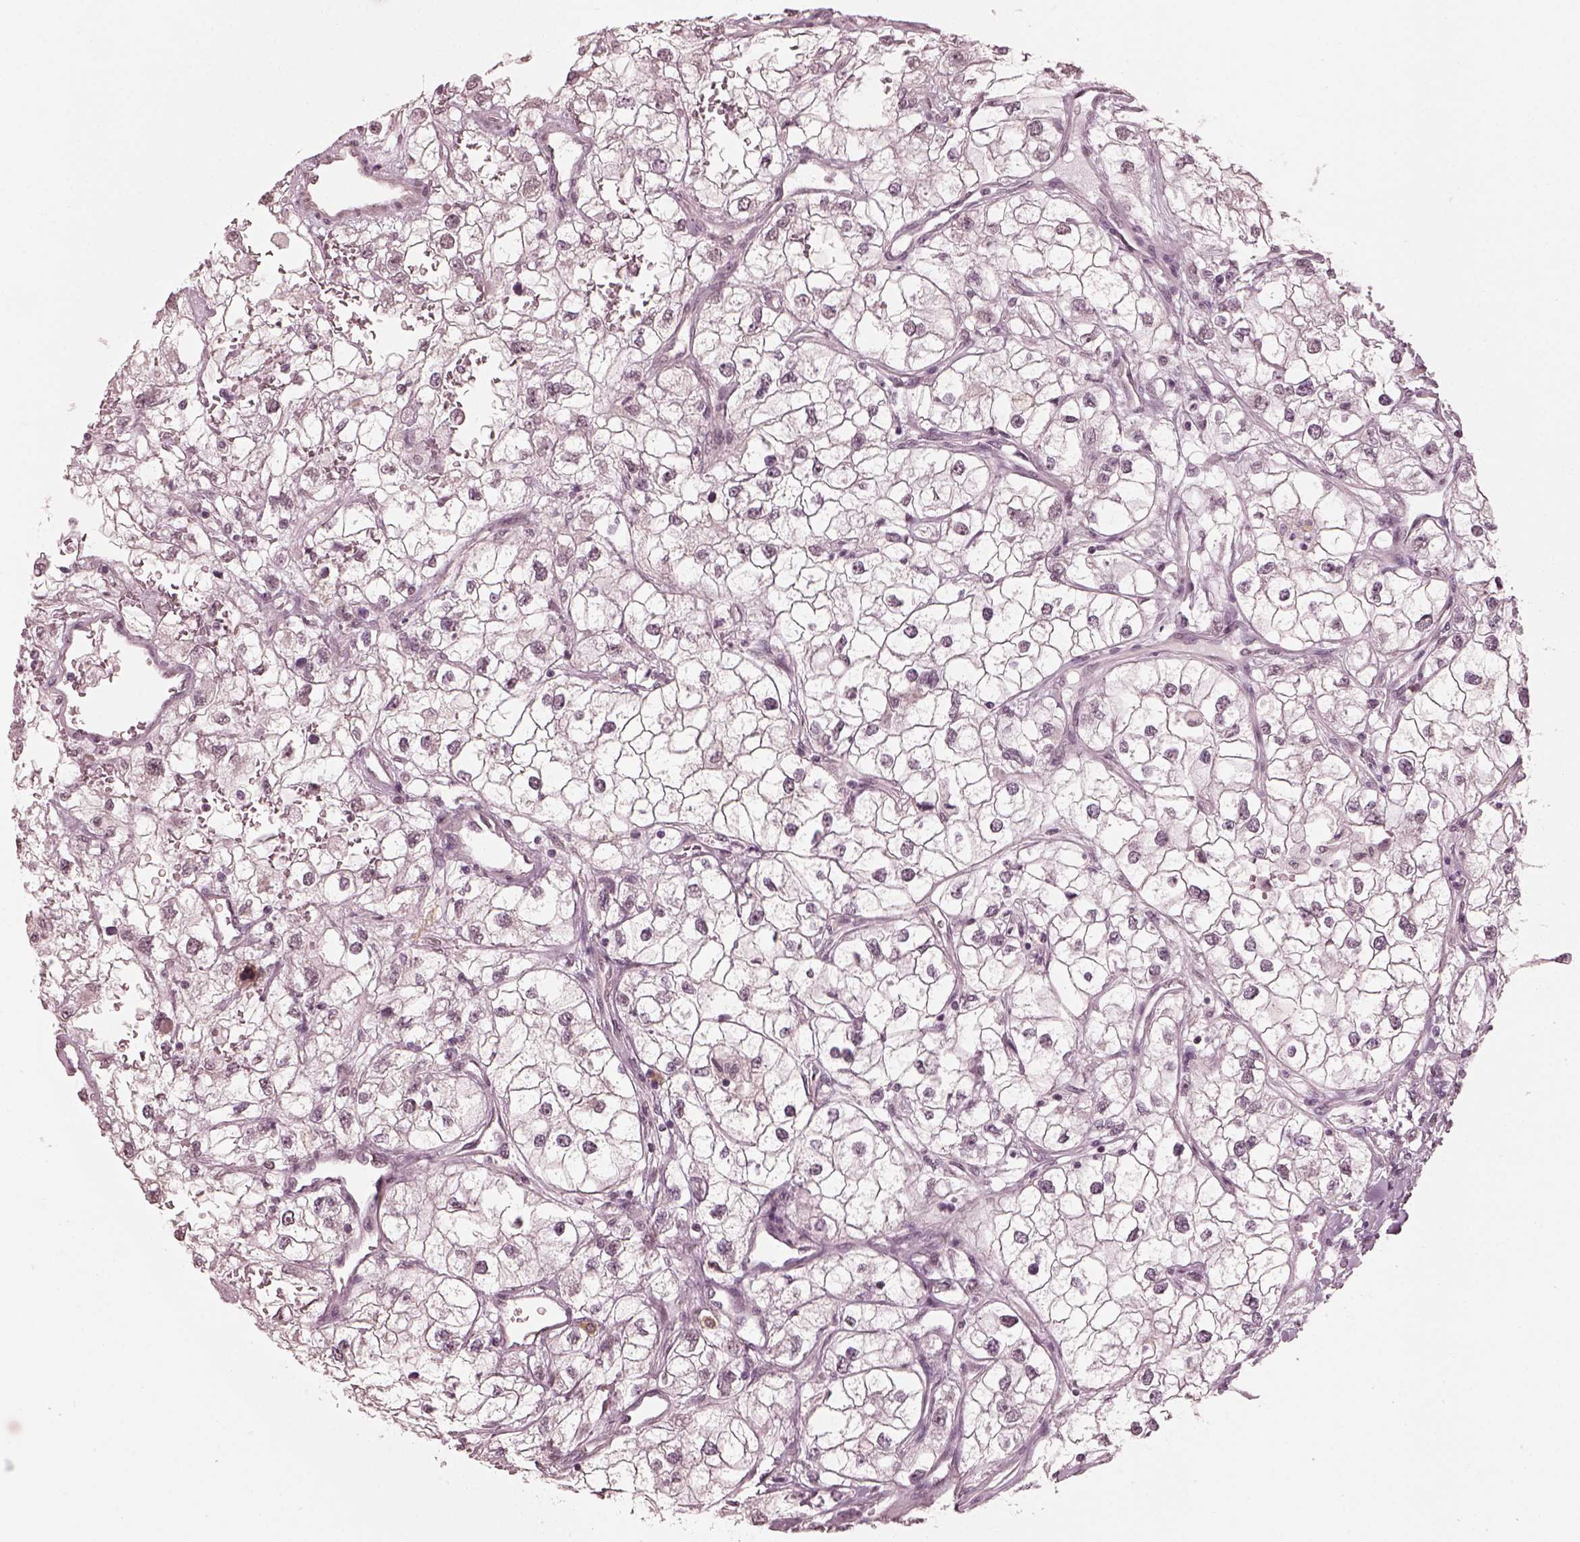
{"staining": {"intensity": "negative", "quantity": "none", "location": "none"}, "tissue": "renal cancer", "cell_type": "Tumor cells", "image_type": "cancer", "snomed": [{"axis": "morphology", "description": "Adenocarcinoma, NOS"}, {"axis": "topography", "description": "Kidney"}], "caption": "DAB immunohistochemical staining of renal adenocarcinoma displays no significant positivity in tumor cells.", "gene": "RPGRIP1", "patient": {"sex": "male", "age": 59}}